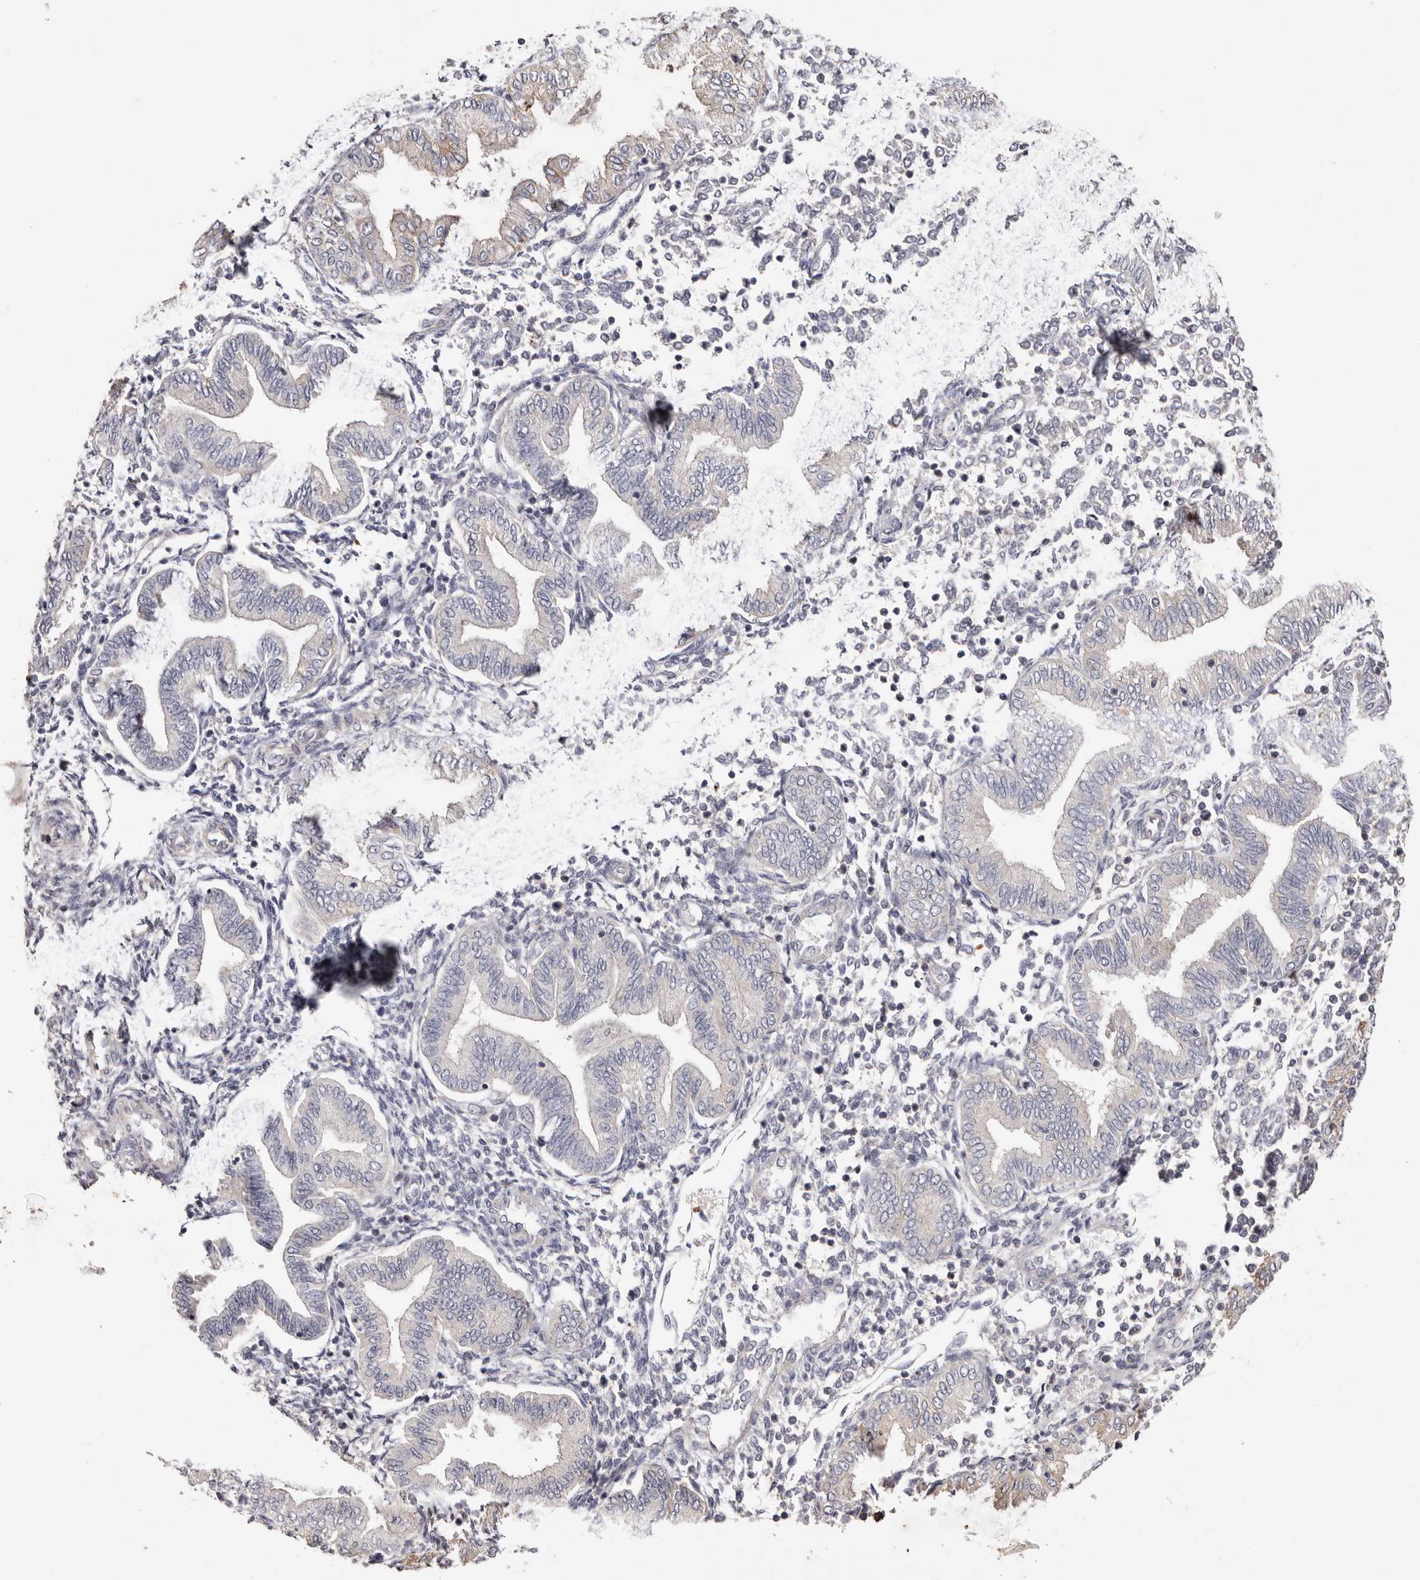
{"staining": {"intensity": "negative", "quantity": "none", "location": "none"}, "tissue": "endometrium", "cell_type": "Cells in endometrial stroma", "image_type": "normal", "snomed": [{"axis": "morphology", "description": "Normal tissue, NOS"}, {"axis": "topography", "description": "Endometrium"}], "caption": "This is an immunohistochemistry micrograph of benign human endometrium. There is no expression in cells in endometrial stroma.", "gene": "FAM167B", "patient": {"sex": "female", "age": 53}}